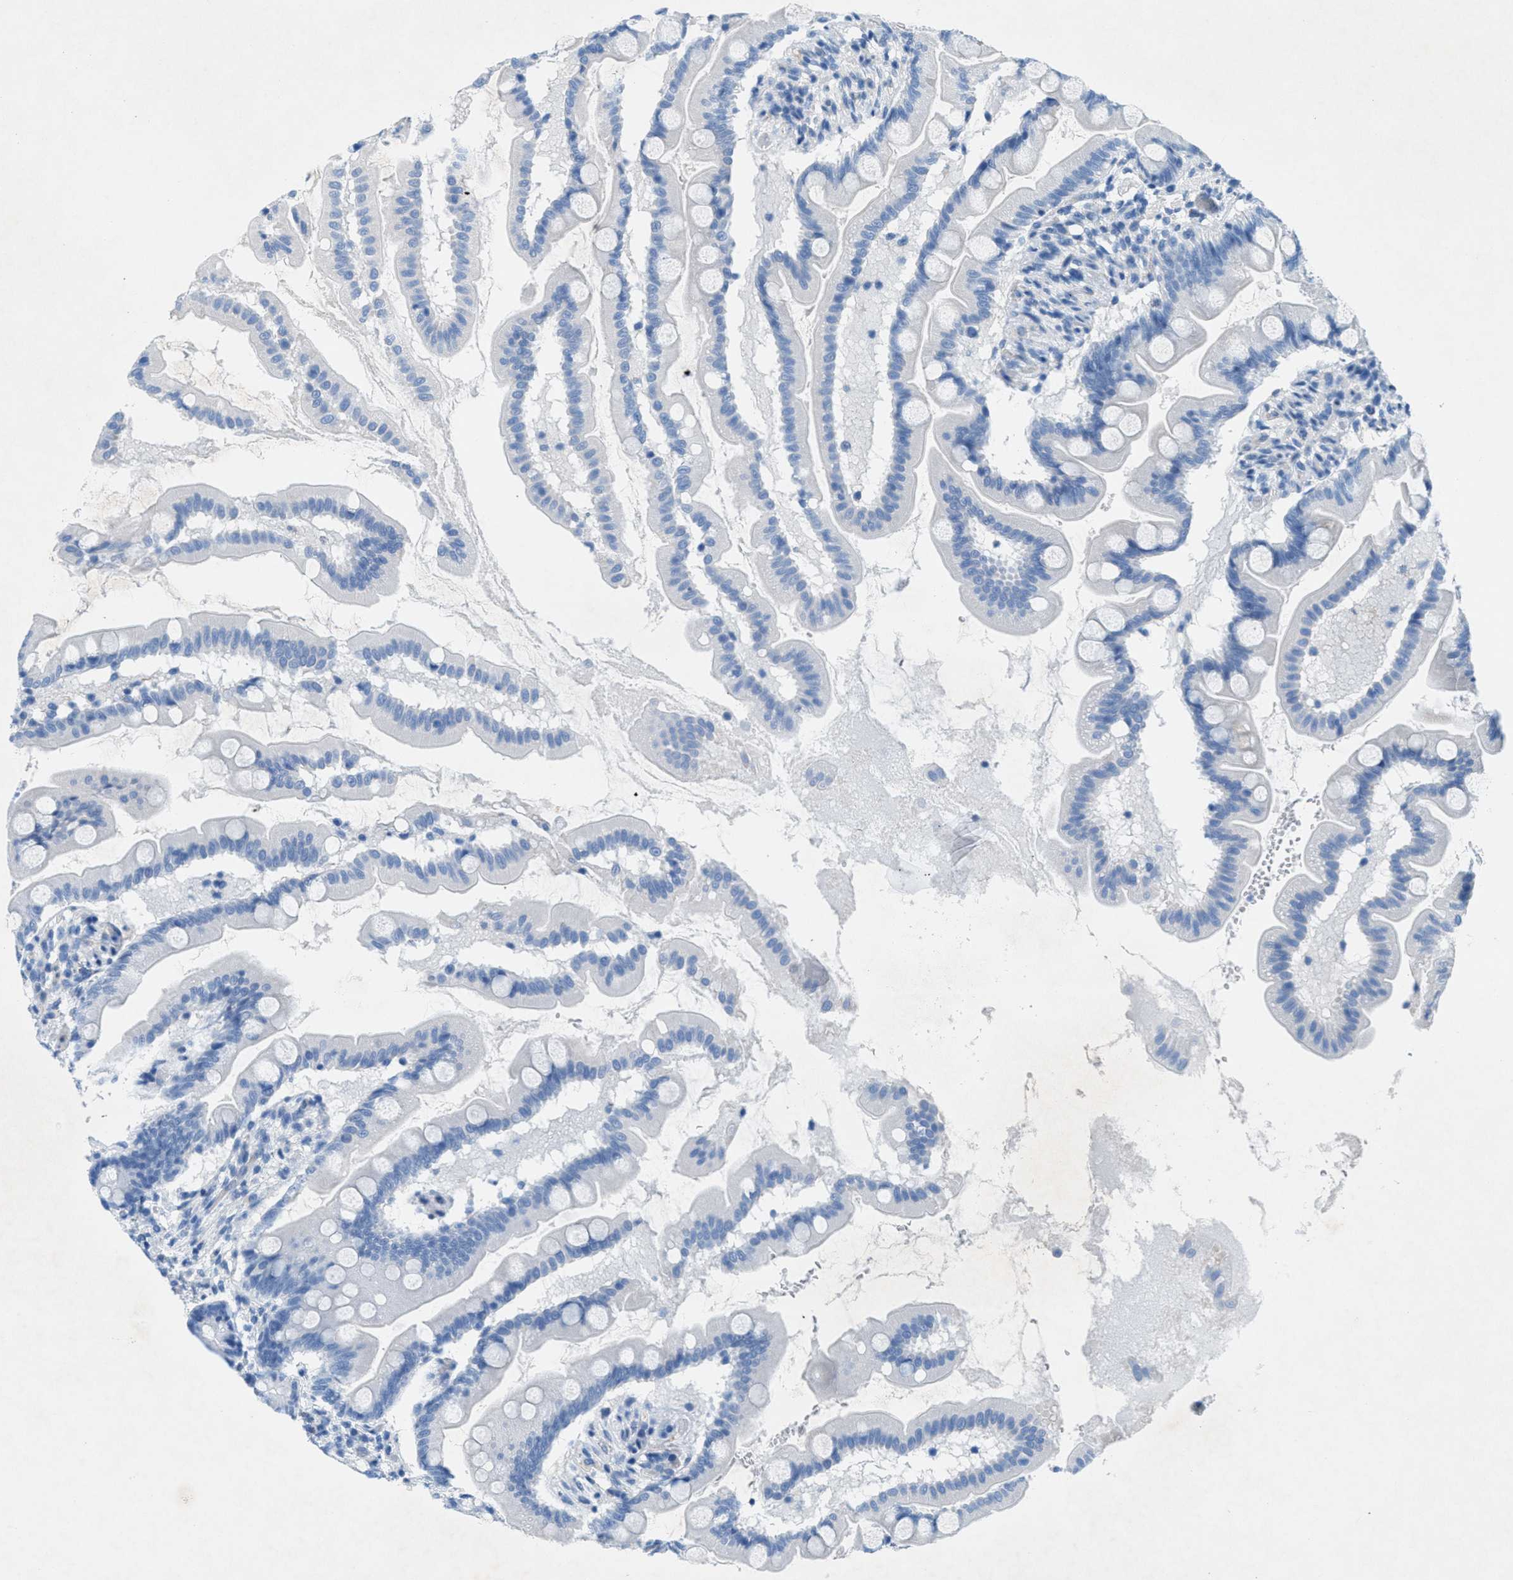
{"staining": {"intensity": "negative", "quantity": "none", "location": "none"}, "tissue": "small intestine", "cell_type": "Glandular cells", "image_type": "normal", "snomed": [{"axis": "morphology", "description": "Normal tissue, NOS"}, {"axis": "topography", "description": "Small intestine"}], "caption": "There is no significant positivity in glandular cells of small intestine. (Stains: DAB (3,3'-diaminobenzidine) IHC with hematoxylin counter stain, Microscopy: brightfield microscopy at high magnification).", "gene": "GALNT17", "patient": {"sex": "female", "age": 56}}